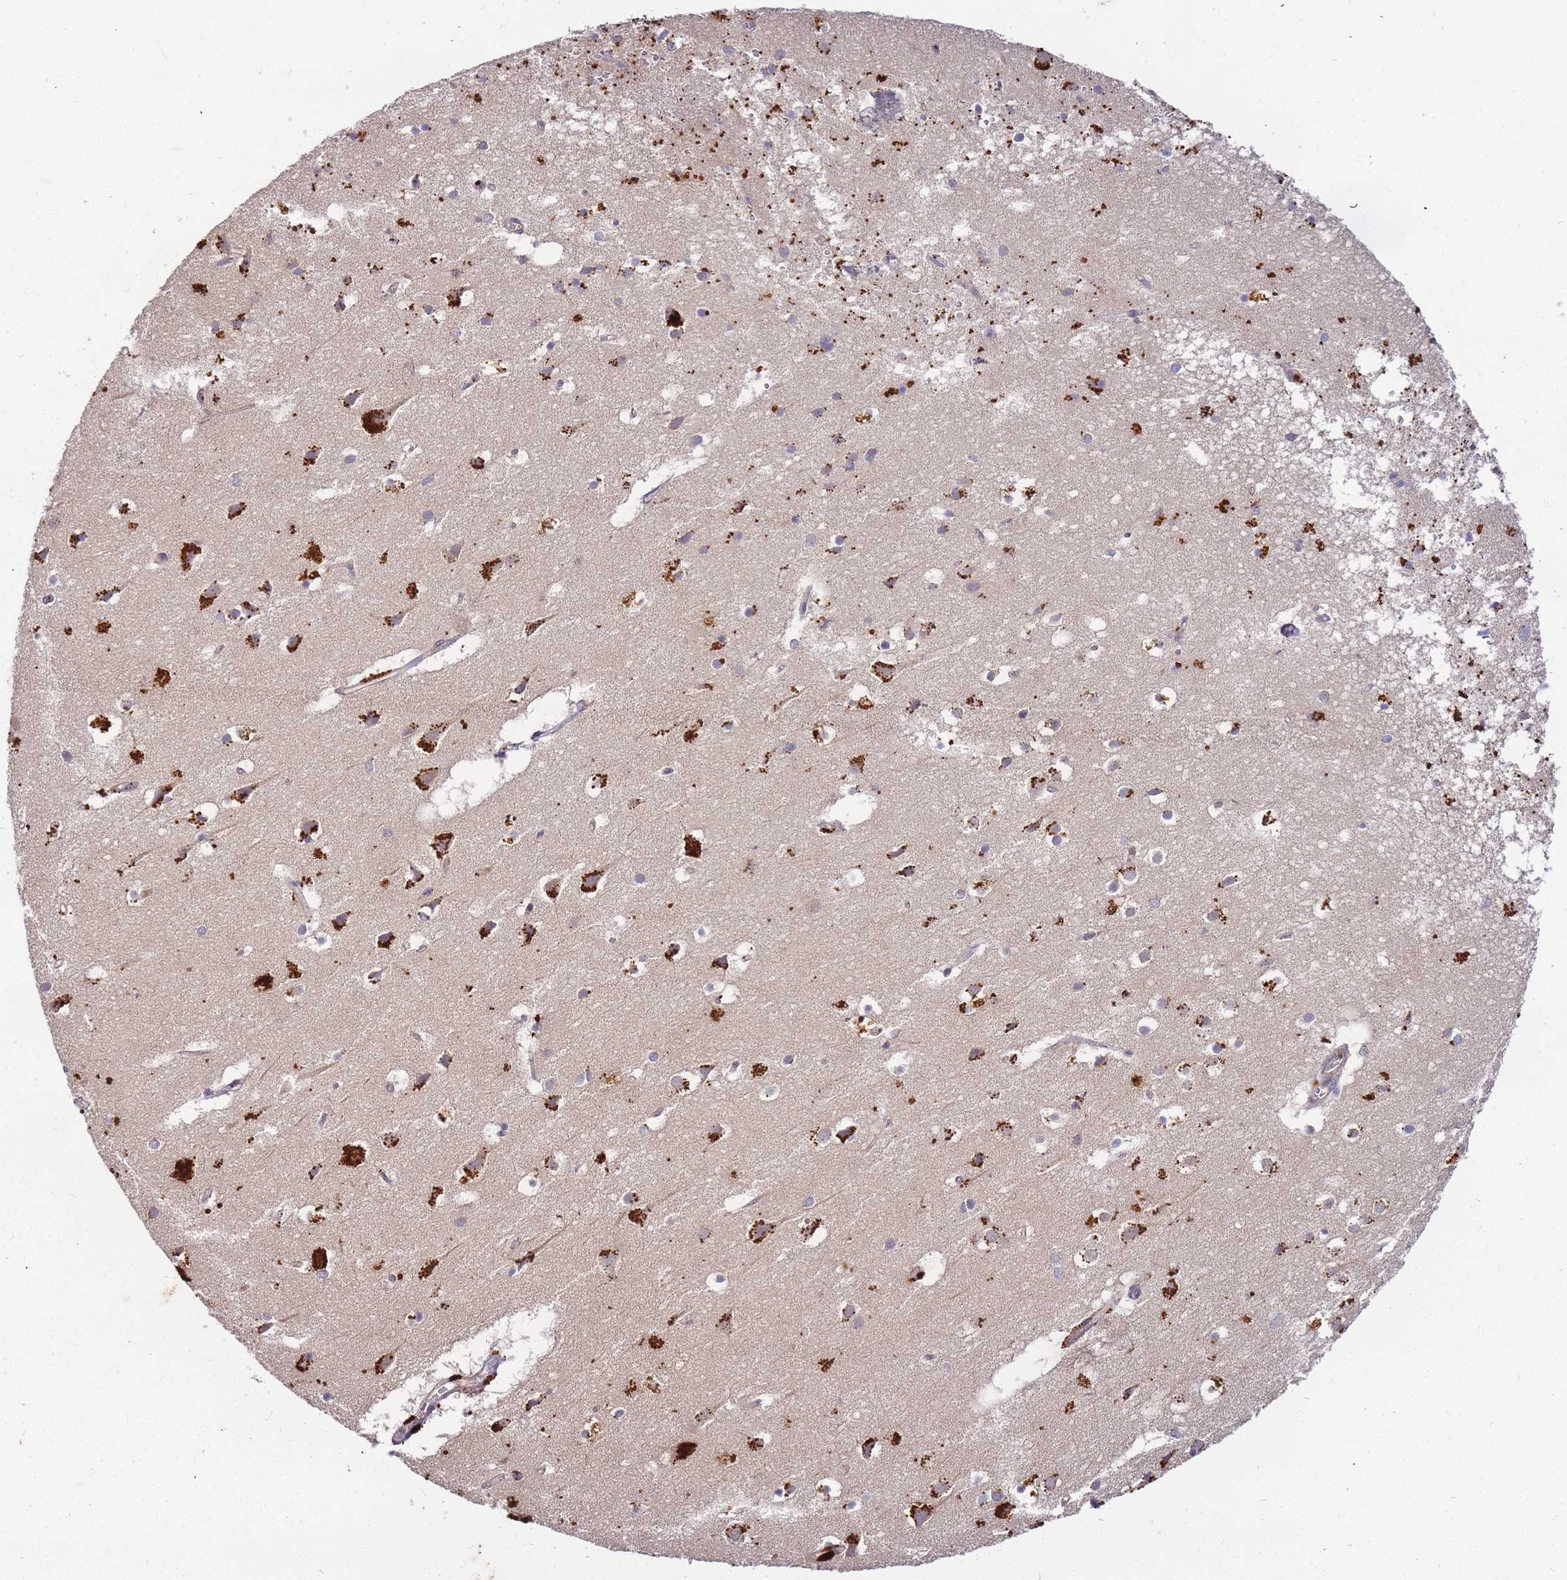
{"staining": {"intensity": "weak", "quantity": ">75%", "location": "cytoplasmic/membranous"}, "tissue": "cerebral cortex", "cell_type": "Endothelial cells", "image_type": "normal", "snomed": [{"axis": "morphology", "description": "Normal tissue, NOS"}, {"axis": "topography", "description": "Cerebral cortex"}], "caption": "This is an image of IHC staining of normal cerebral cortex, which shows weak positivity in the cytoplasmic/membranous of endothelial cells.", "gene": "ATG5", "patient": {"sex": "male", "age": 54}}